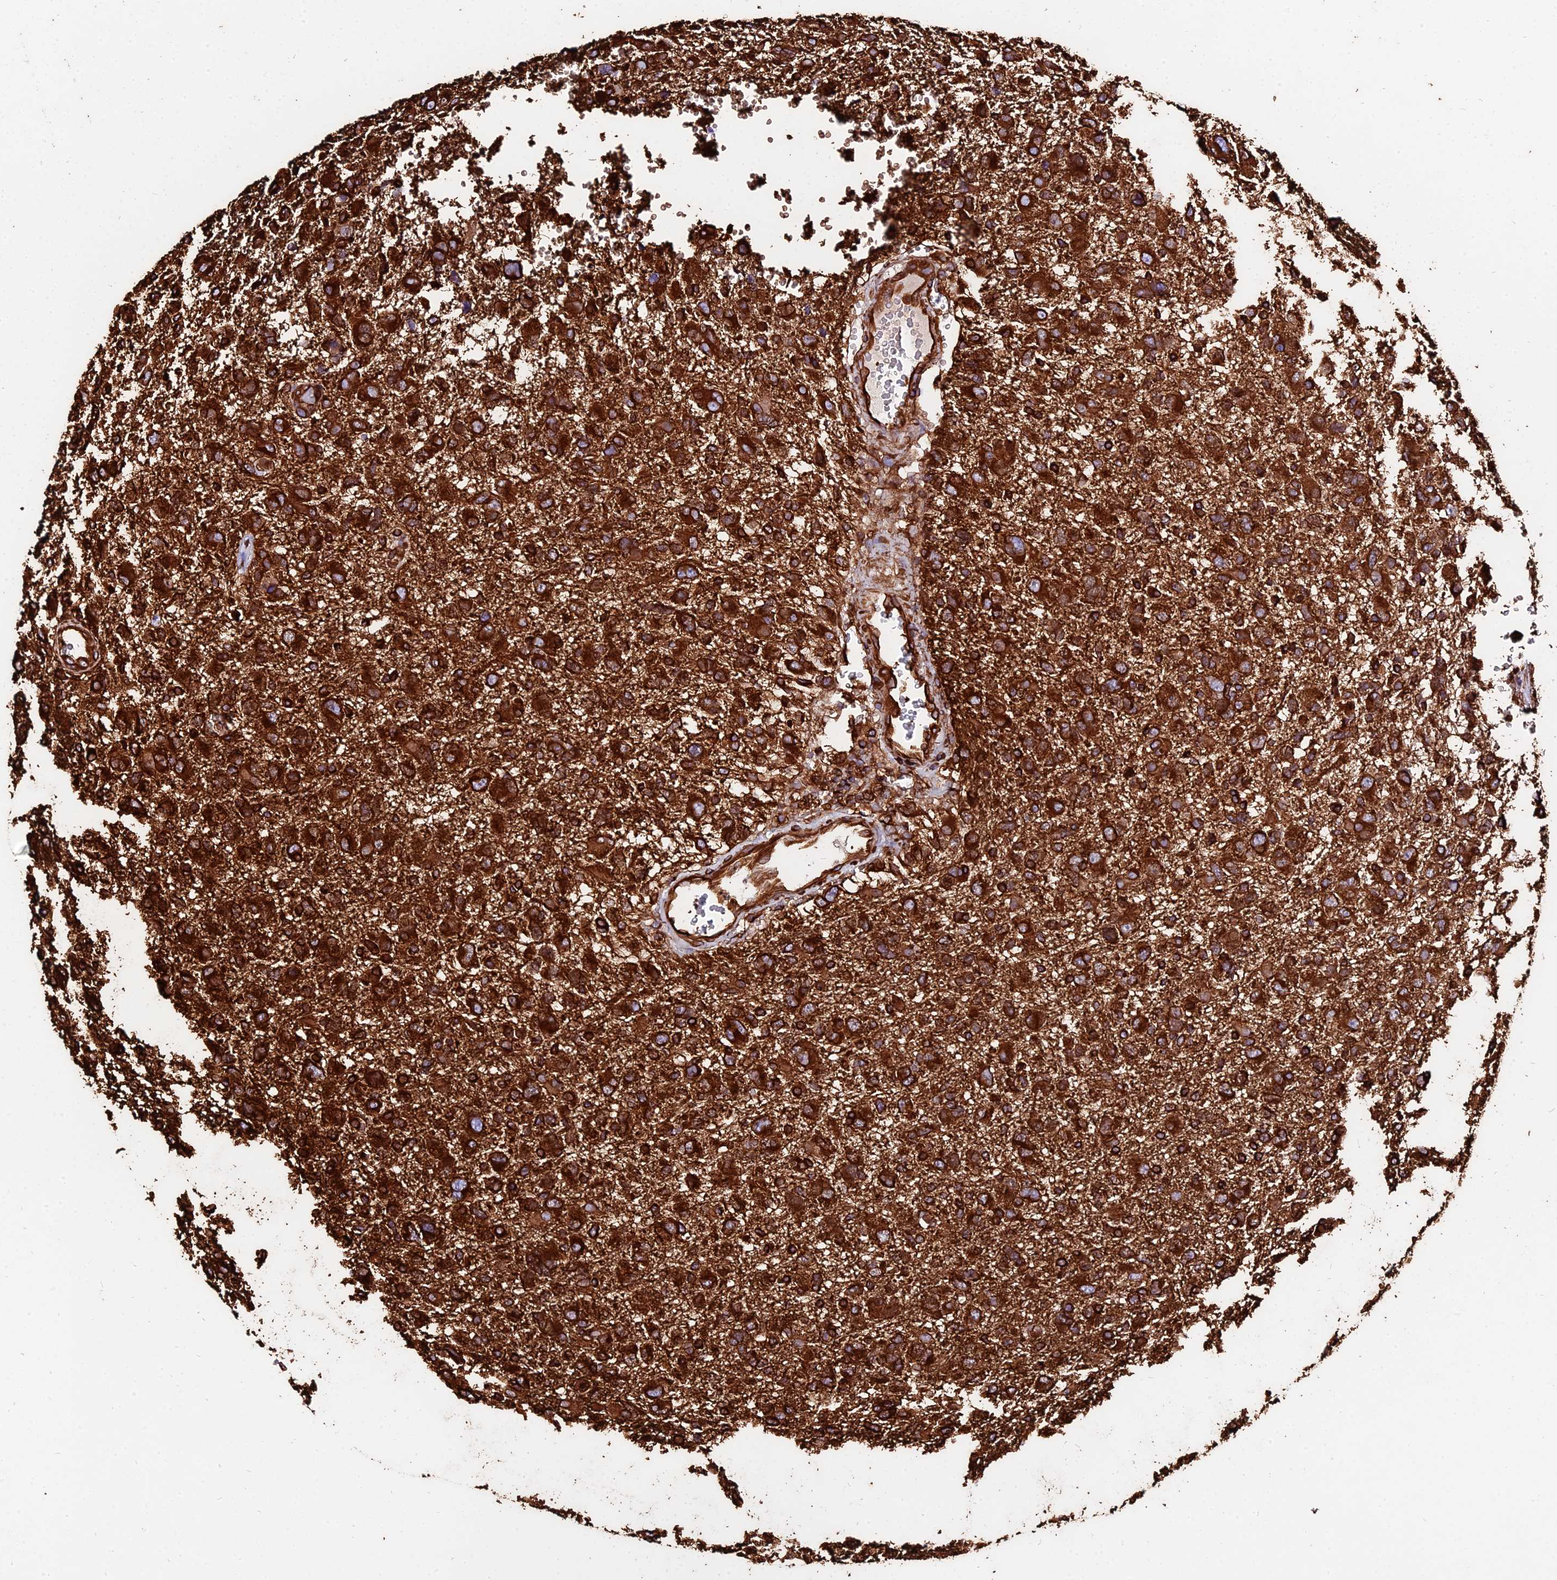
{"staining": {"intensity": "strong", "quantity": ">75%", "location": "cytoplasmic/membranous"}, "tissue": "glioma", "cell_type": "Tumor cells", "image_type": "cancer", "snomed": [{"axis": "morphology", "description": "Glioma, malignant, High grade"}, {"axis": "topography", "description": "Brain"}], "caption": "This histopathology image demonstrates glioma stained with immunohistochemistry (IHC) to label a protein in brown. The cytoplasmic/membranous of tumor cells show strong positivity for the protein. Nuclei are counter-stained blue.", "gene": "TUBA3D", "patient": {"sex": "male", "age": 61}}